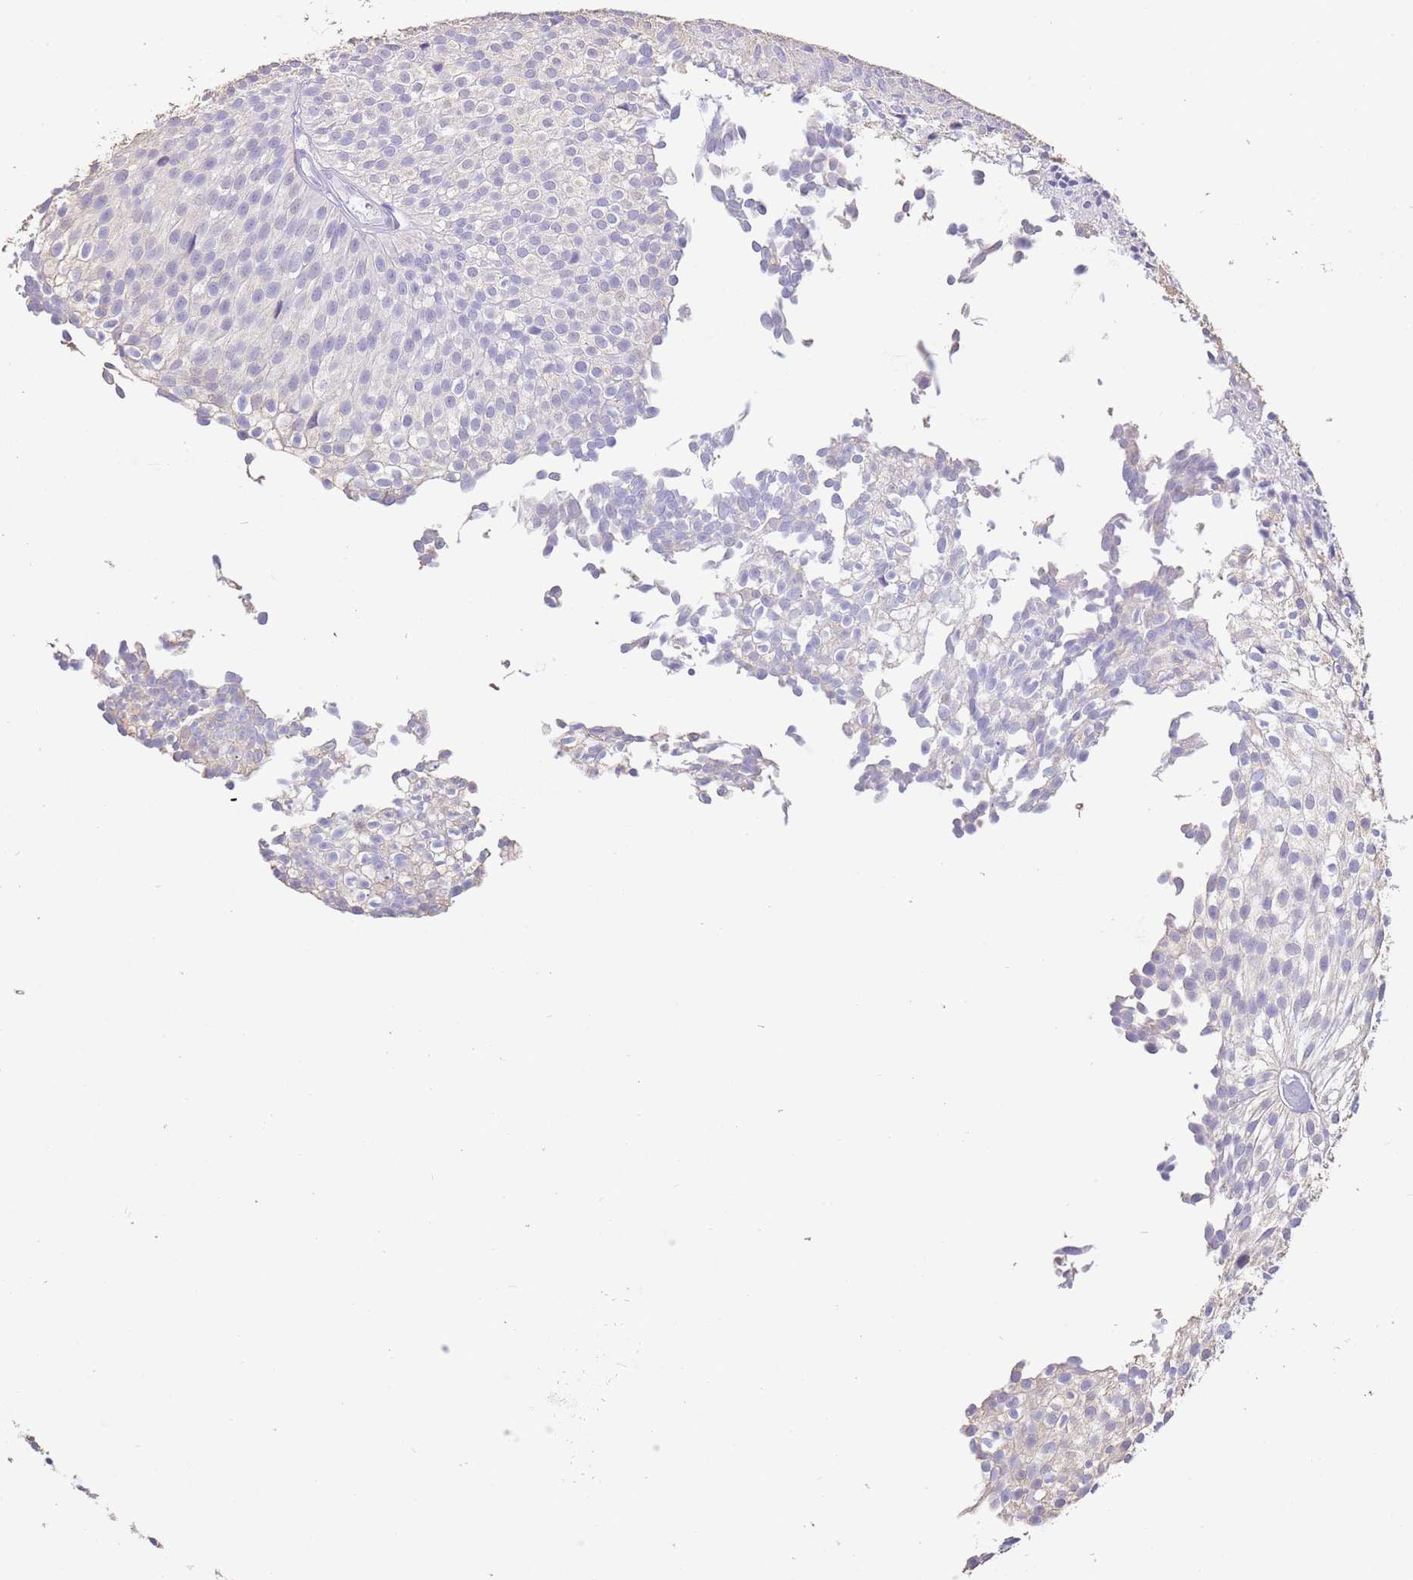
{"staining": {"intensity": "negative", "quantity": "none", "location": "none"}, "tissue": "urothelial cancer", "cell_type": "Tumor cells", "image_type": "cancer", "snomed": [{"axis": "morphology", "description": "Urothelial carcinoma, Low grade"}, {"axis": "topography", "description": "Urinary bladder"}], "caption": "The micrograph demonstrates no staining of tumor cells in urothelial cancer.", "gene": "CD37", "patient": {"sex": "male", "age": 91}}